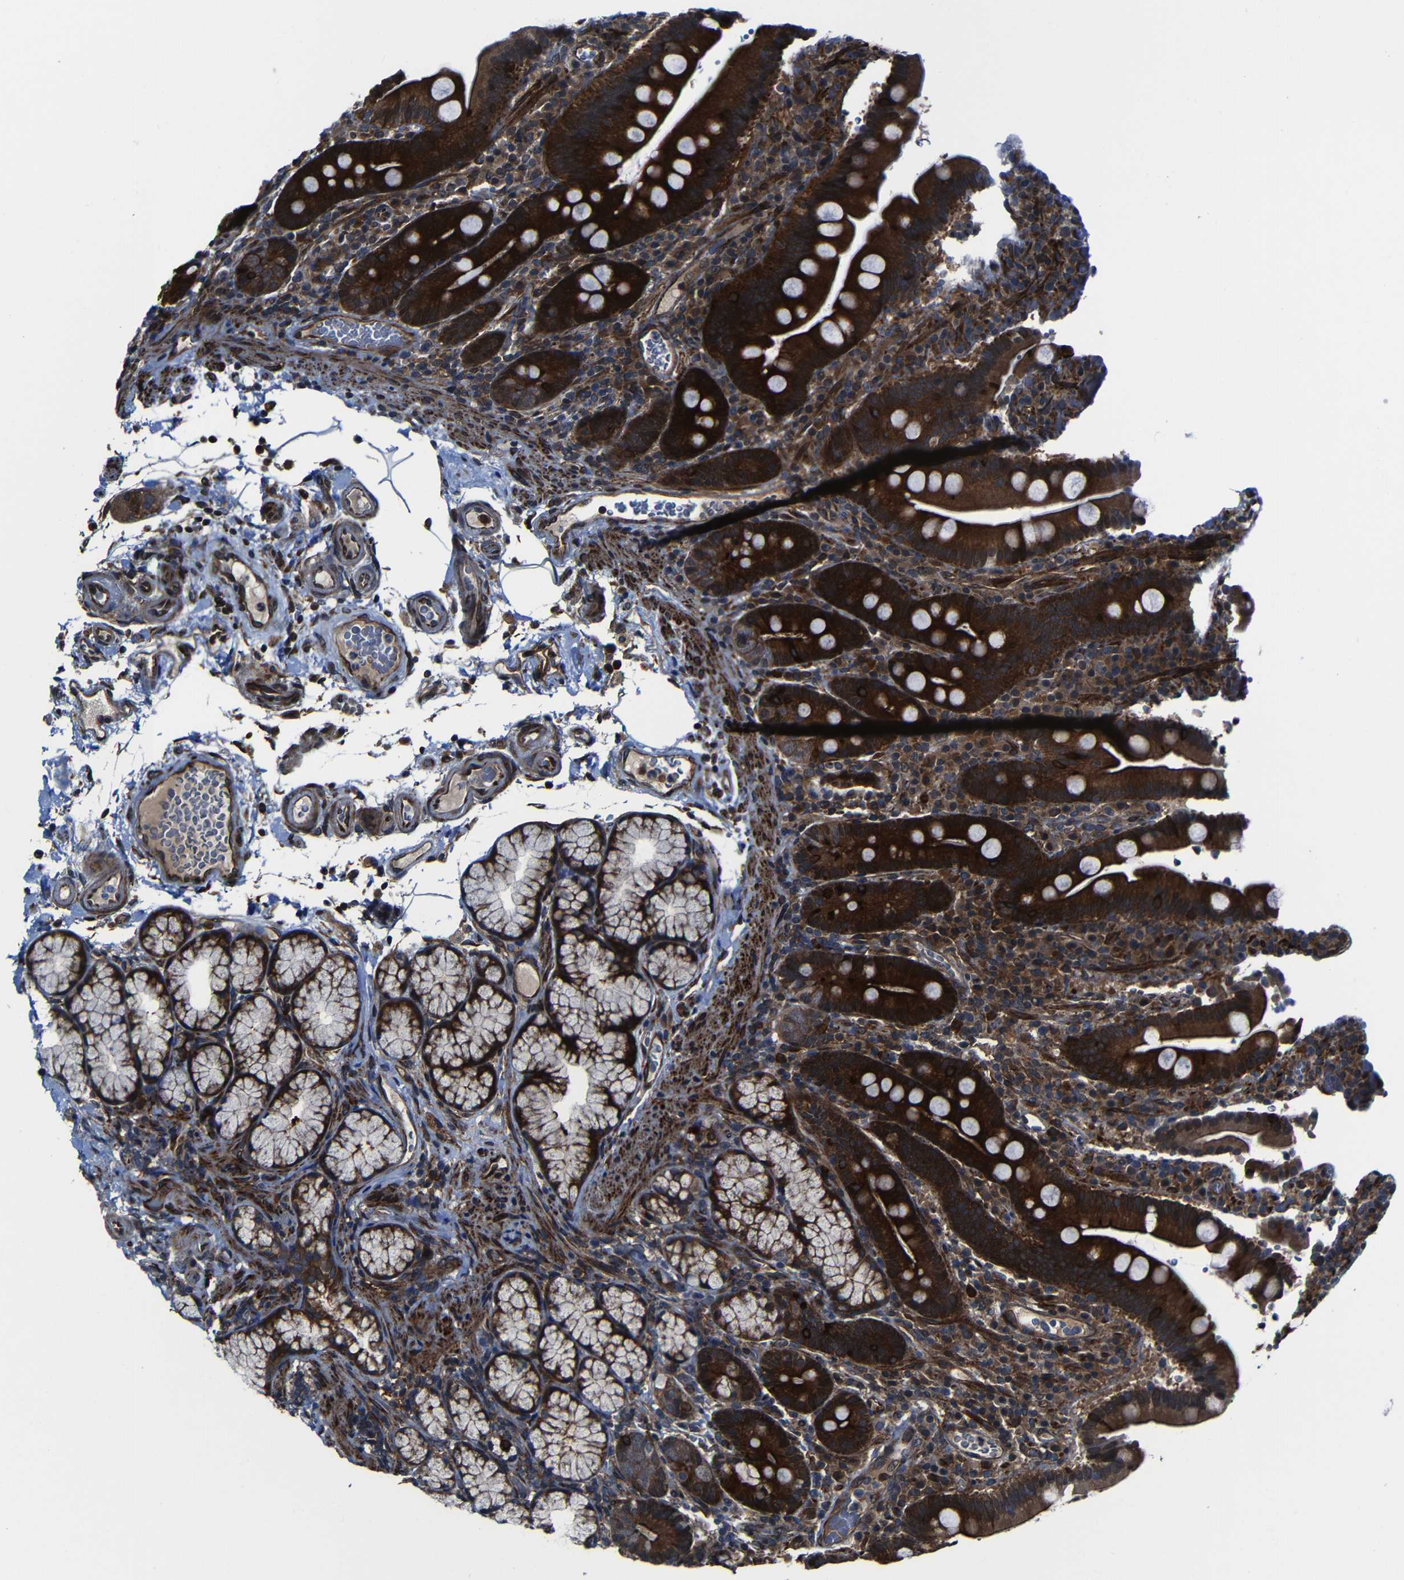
{"staining": {"intensity": "strong", "quantity": ">75%", "location": "cytoplasmic/membranous"}, "tissue": "duodenum", "cell_type": "Glandular cells", "image_type": "normal", "snomed": [{"axis": "morphology", "description": "Normal tissue, NOS"}, {"axis": "topography", "description": "Small intestine, NOS"}], "caption": "A high-resolution photomicrograph shows immunohistochemistry staining of normal duodenum, which shows strong cytoplasmic/membranous positivity in about >75% of glandular cells.", "gene": "KIAA0513", "patient": {"sex": "female", "age": 71}}